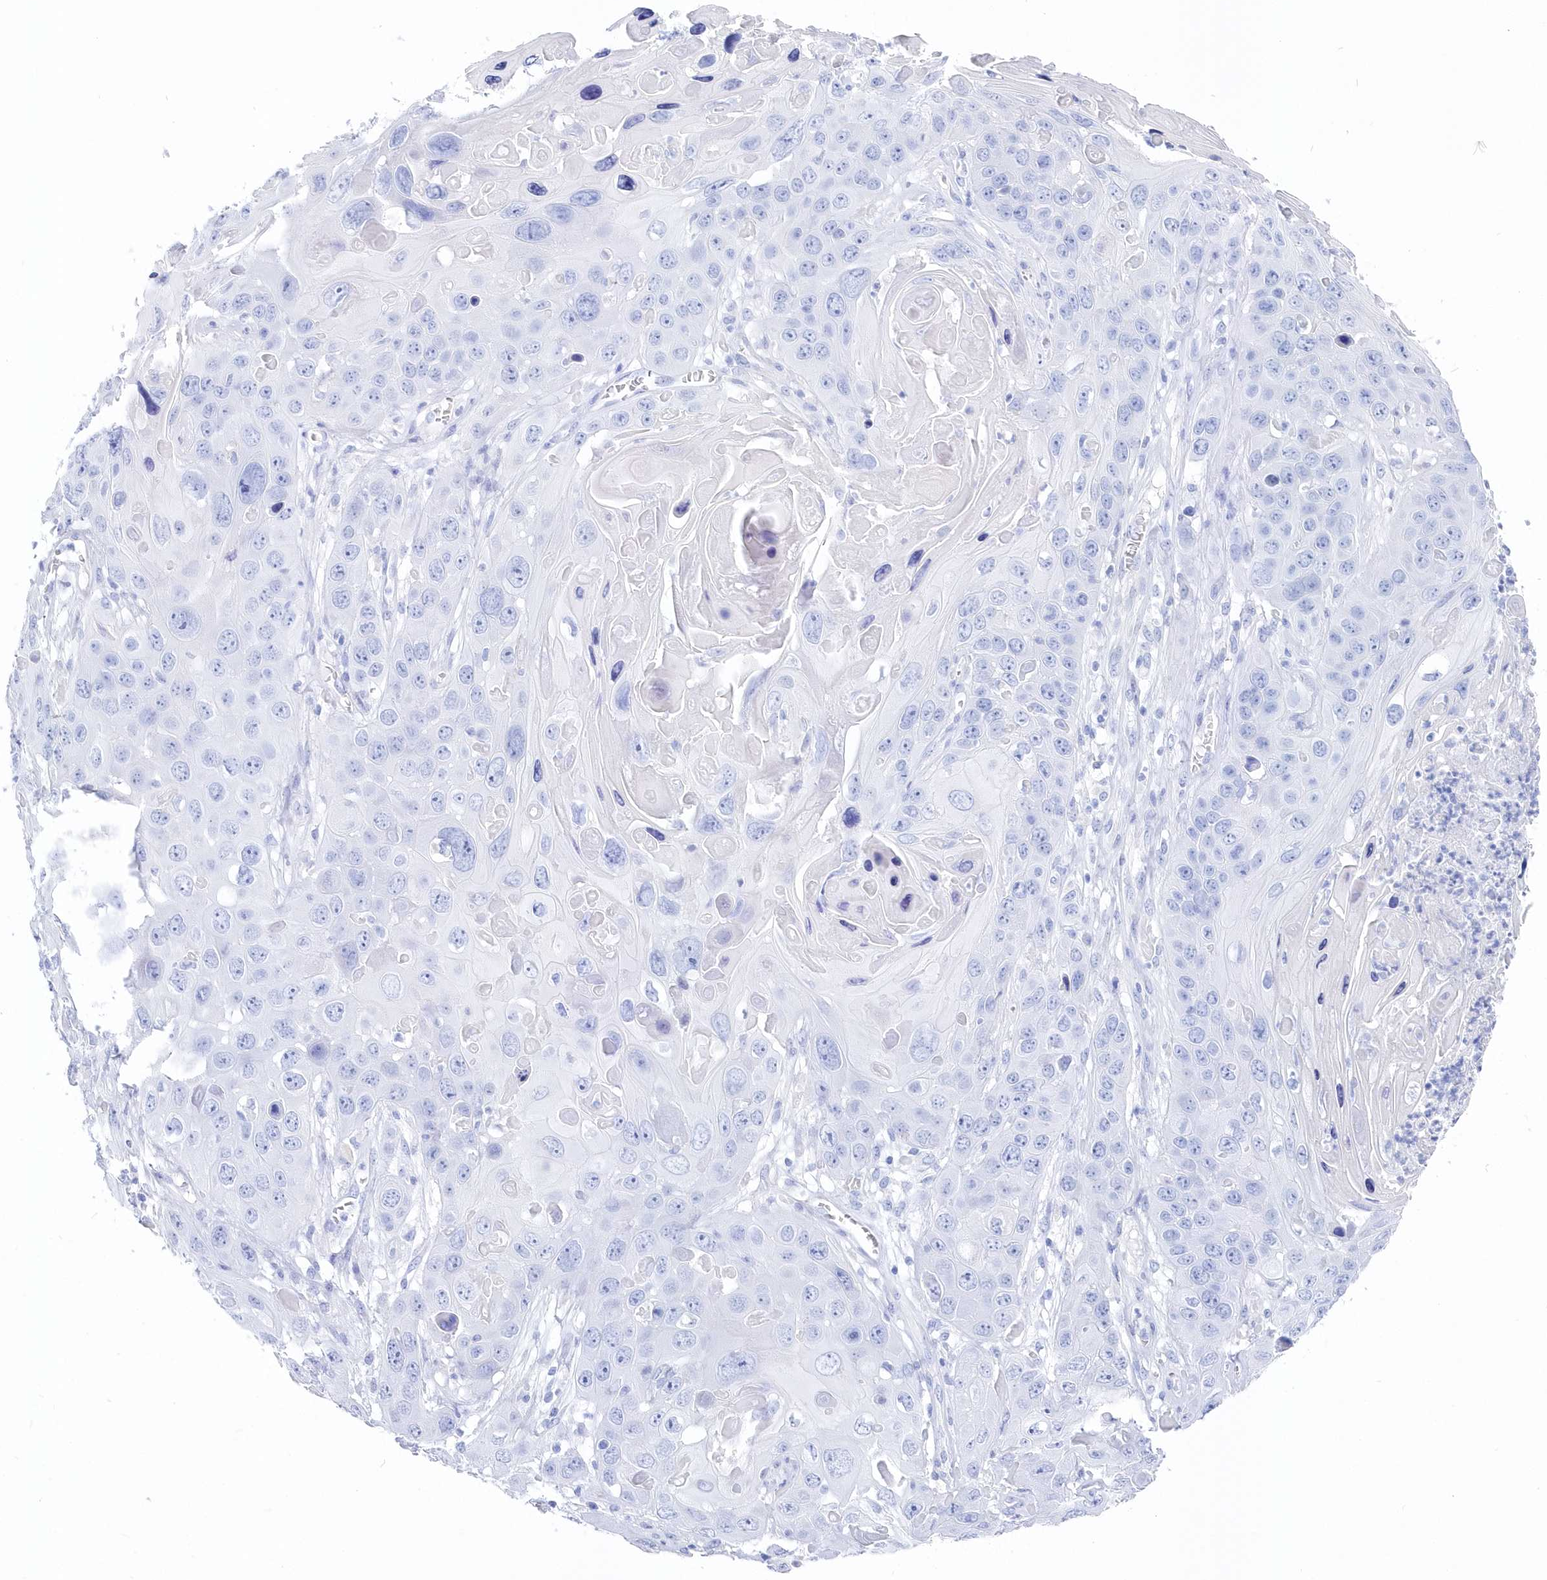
{"staining": {"intensity": "negative", "quantity": "none", "location": "none"}, "tissue": "skin cancer", "cell_type": "Tumor cells", "image_type": "cancer", "snomed": [{"axis": "morphology", "description": "Squamous cell carcinoma, NOS"}, {"axis": "topography", "description": "Skin"}], "caption": "Tumor cells are negative for protein expression in human skin cancer (squamous cell carcinoma).", "gene": "CSNK1G2", "patient": {"sex": "male", "age": 55}}